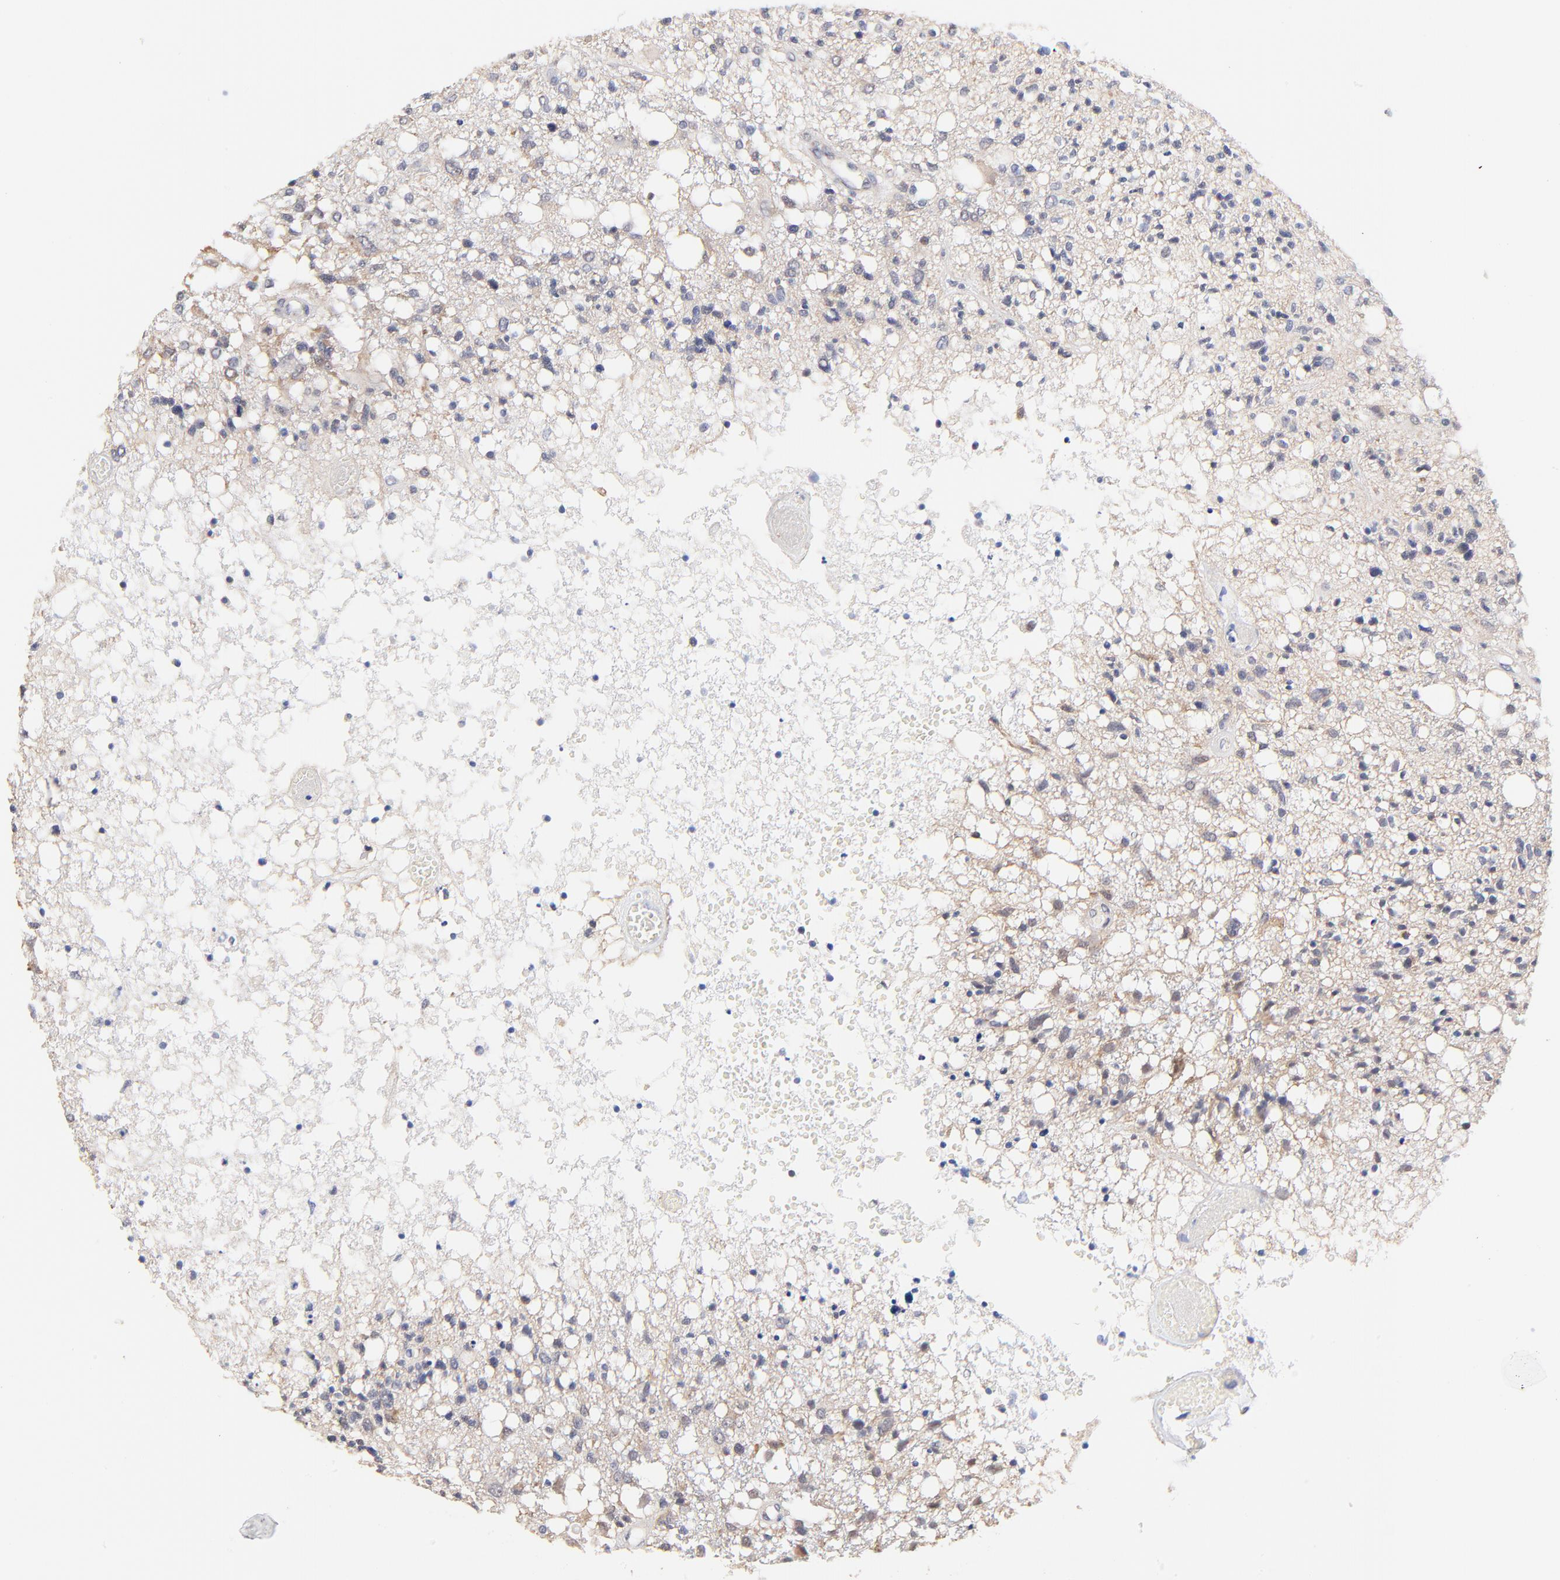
{"staining": {"intensity": "negative", "quantity": "none", "location": "none"}, "tissue": "glioma", "cell_type": "Tumor cells", "image_type": "cancer", "snomed": [{"axis": "morphology", "description": "Glioma, malignant, High grade"}, {"axis": "topography", "description": "Cerebral cortex"}], "caption": "Immunohistochemistry photomicrograph of human malignant glioma (high-grade) stained for a protein (brown), which displays no expression in tumor cells.", "gene": "PTK7", "patient": {"sex": "male", "age": 76}}